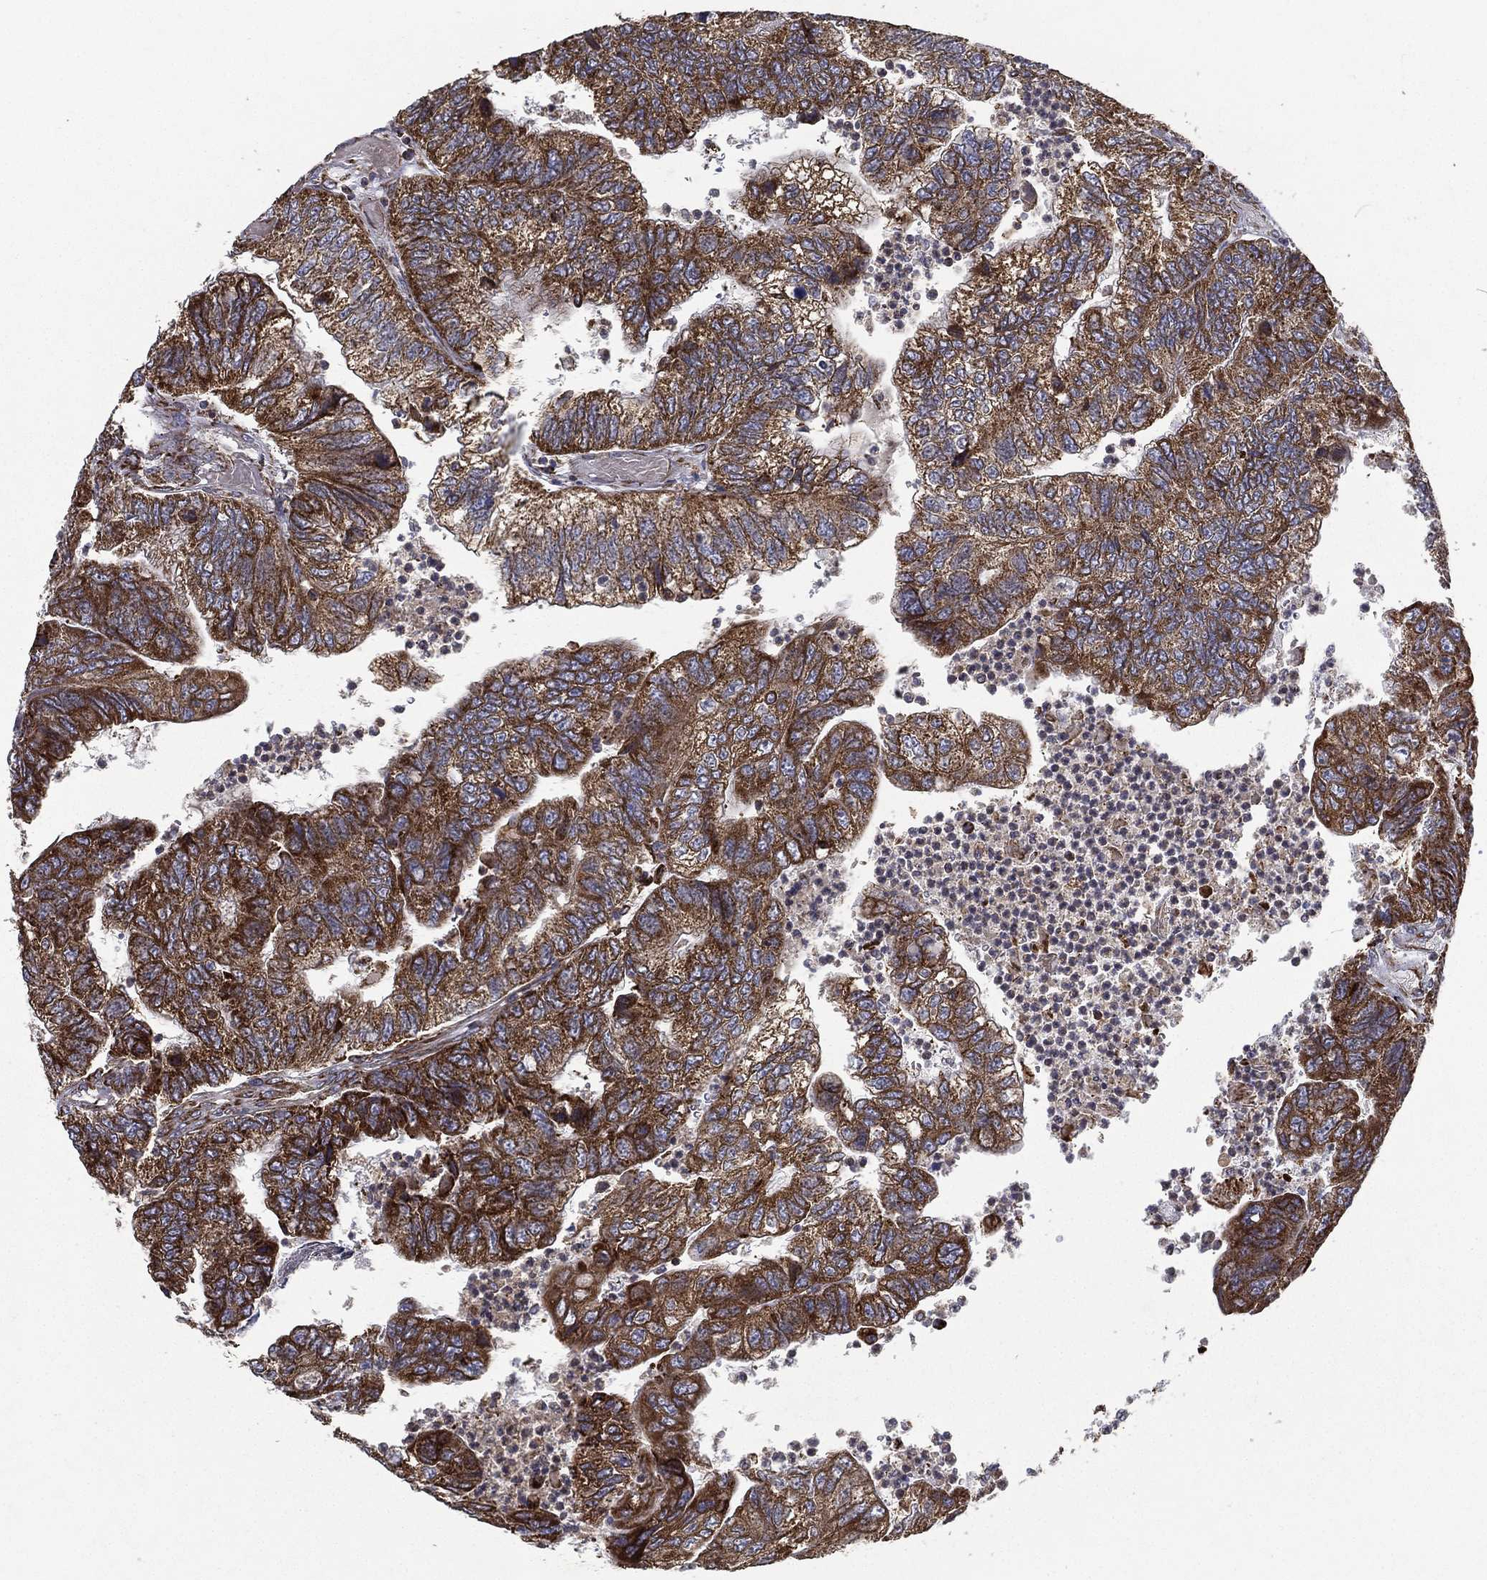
{"staining": {"intensity": "strong", "quantity": ">75%", "location": "cytoplasmic/membranous"}, "tissue": "colorectal cancer", "cell_type": "Tumor cells", "image_type": "cancer", "snomed": [{"axis": "morphology", "description": "Adenocarcinoma, NOS"}, {"axis": "topography", "description": "Colon"}], "caption": "An immunohistochemistry (IHC) histopathology image of neoplastic tissue is shown. Protein staining in brown shows strong cytoplasmic/membranous positivity in colorectal cancer within tumor cells.", "gene": "MT-CYB", "patient": {"sex": "female", "age": 67}}